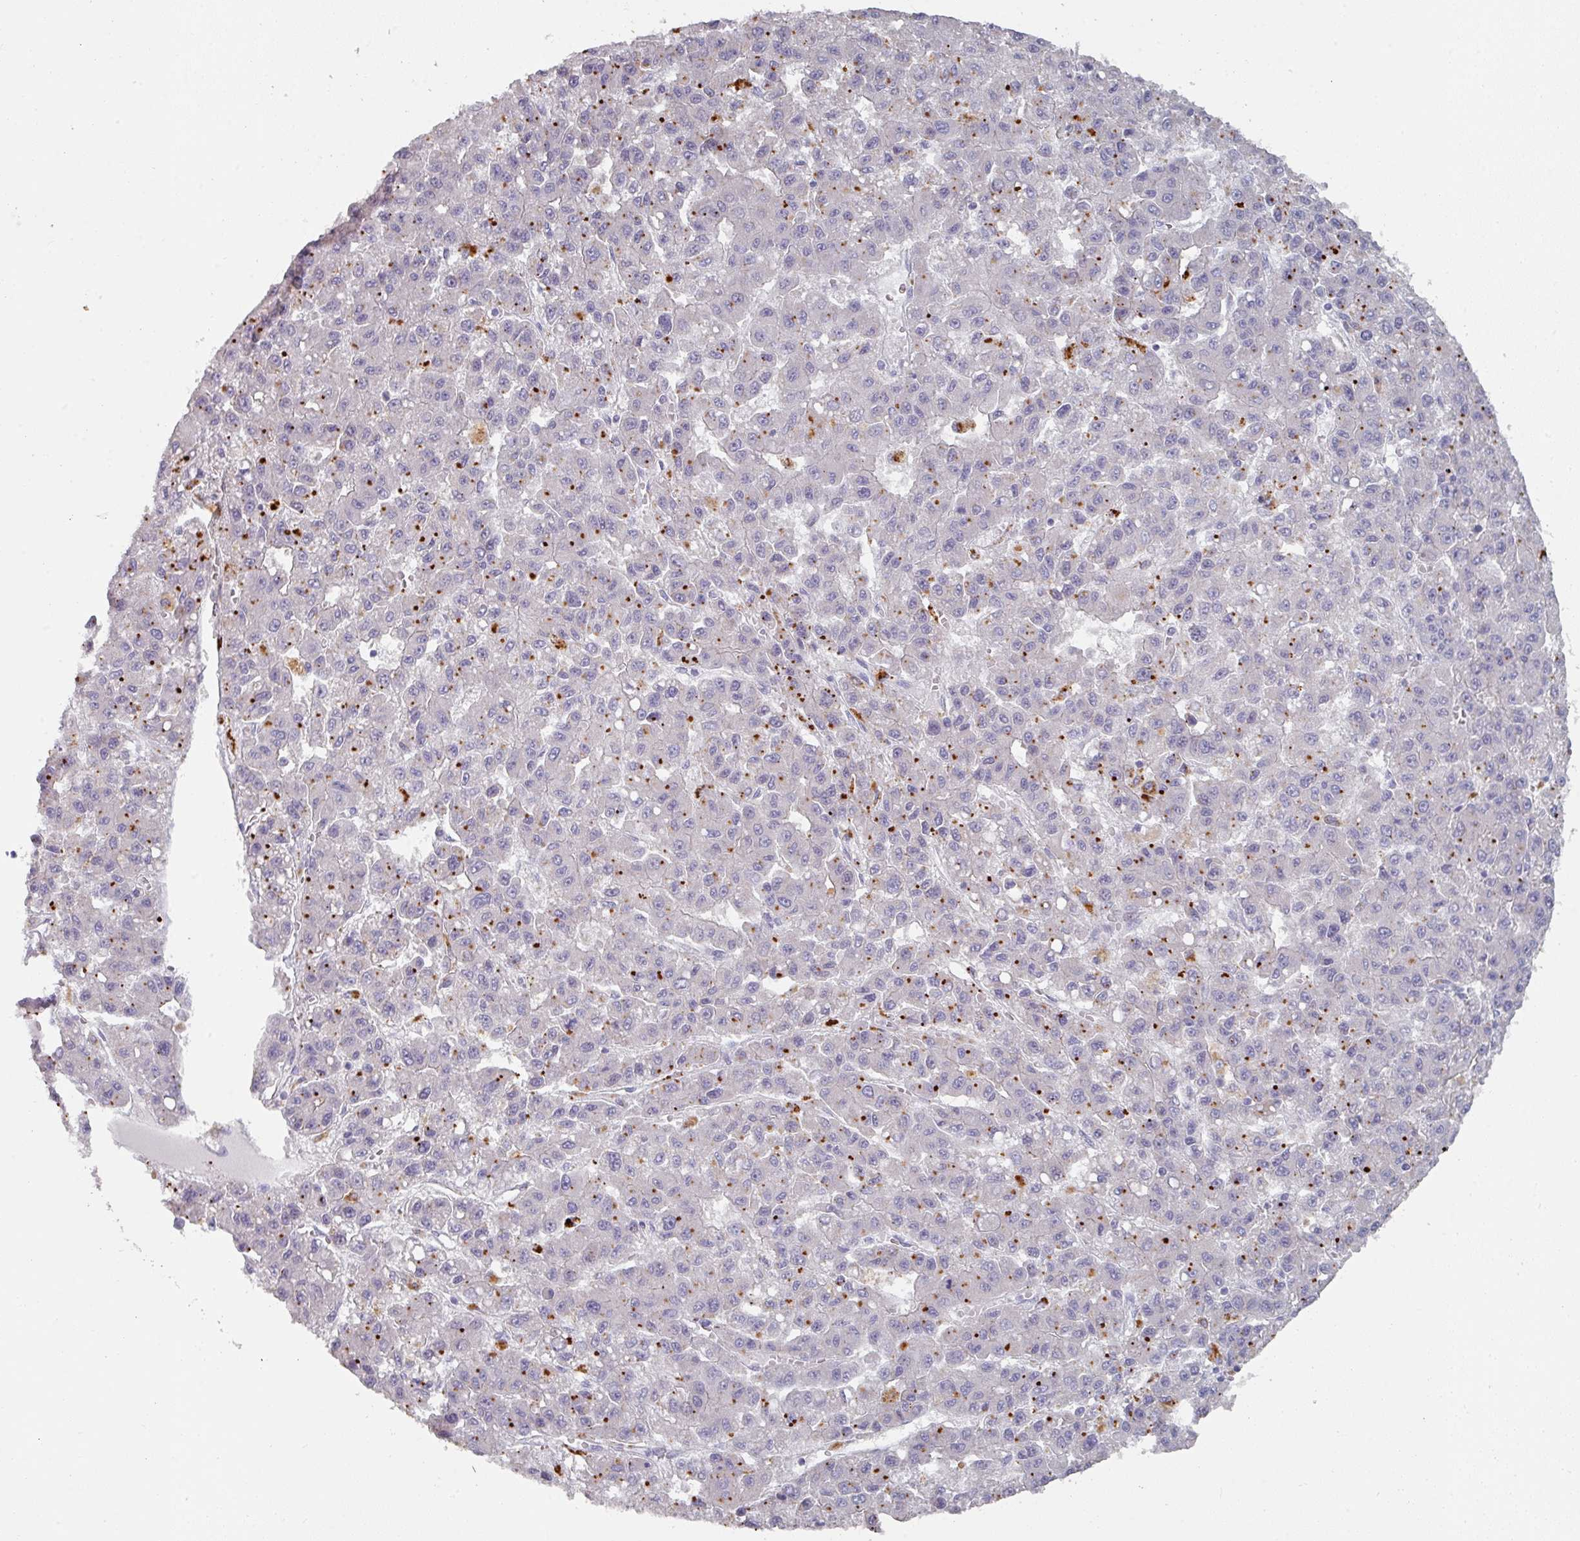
{"staining": {"intensity": "moderate", "quantity": "25%-75%", "location": "cytoplasmic/membranous"}, "tissue": "liver cancer", "cell_type": "Tumor cells", "image_type": "cancer", "snomed": [{"axis": "morphology", "description": "Carcinoma, Hepatocellular, NOS"}, {"axis": "topography", "description": "Liver"}], "caption": "Protein staining shows moderate cytoplasmic/membranous staining in approximately 25%-75% of tumor cells in hepatocellular carcinoma (liver).", "gene": "NT5C1A", "patient": {"sex": "male", "age": 70}}